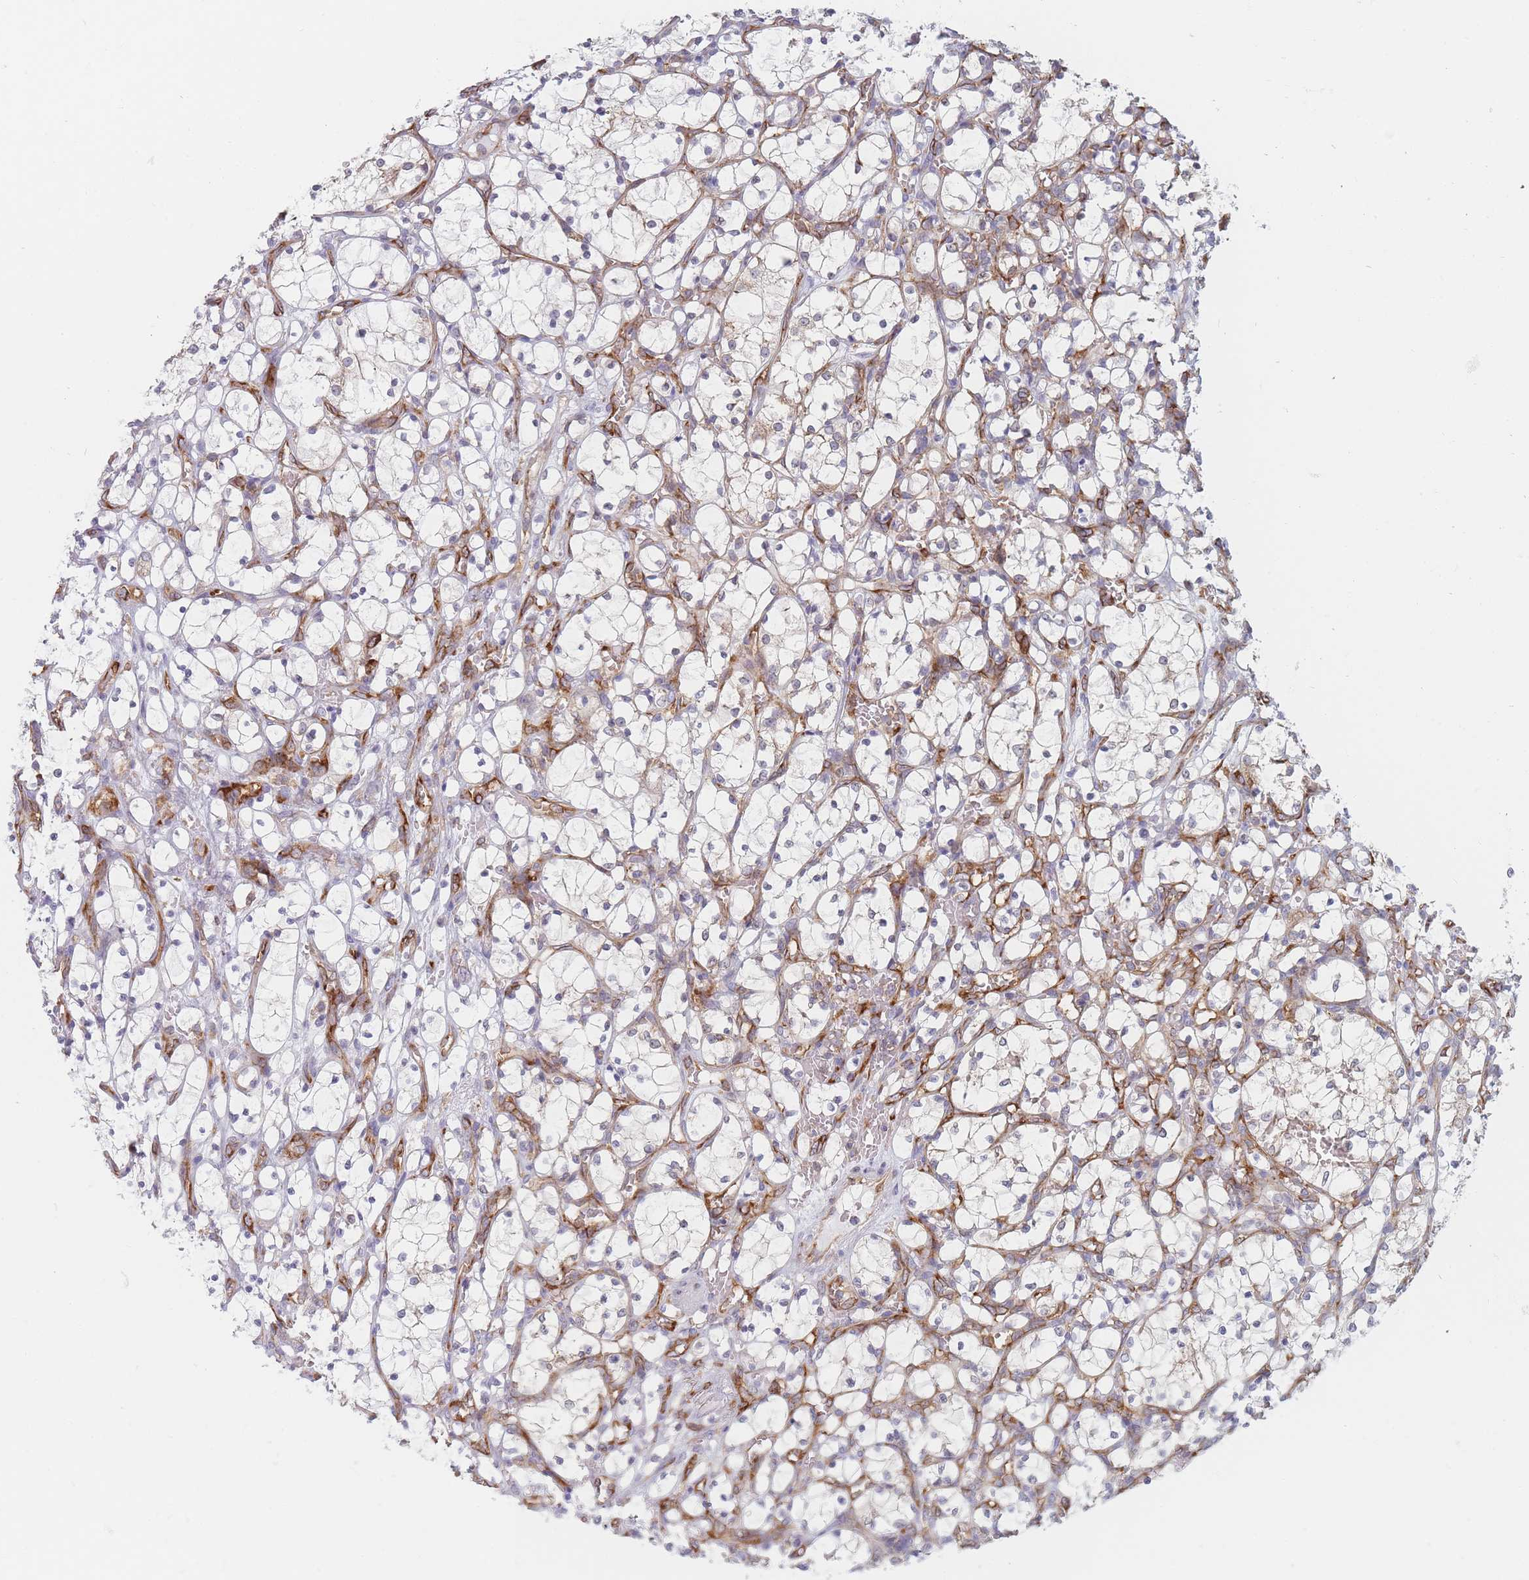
{"staining": {"intensity": "negative", "quantity": "none", "location": "none"}, "tissue": "renal cancer", "cell_type": "Tumor cells", "image_type": "cancer", "snomed": [{"axis": "morphology", "description": "Adenocarcinoma, NOS"}, {"axis": "topography", "description": "Kidney"}], "caption": "An immunohistochemistry (IHC) histopathology image of renal adenocarcinoma is shown. There is no staining in tumor cells of renal adenocarcinoma.", "gene": "MAP1S", "patient": {"sex": "female", "age": 69}}